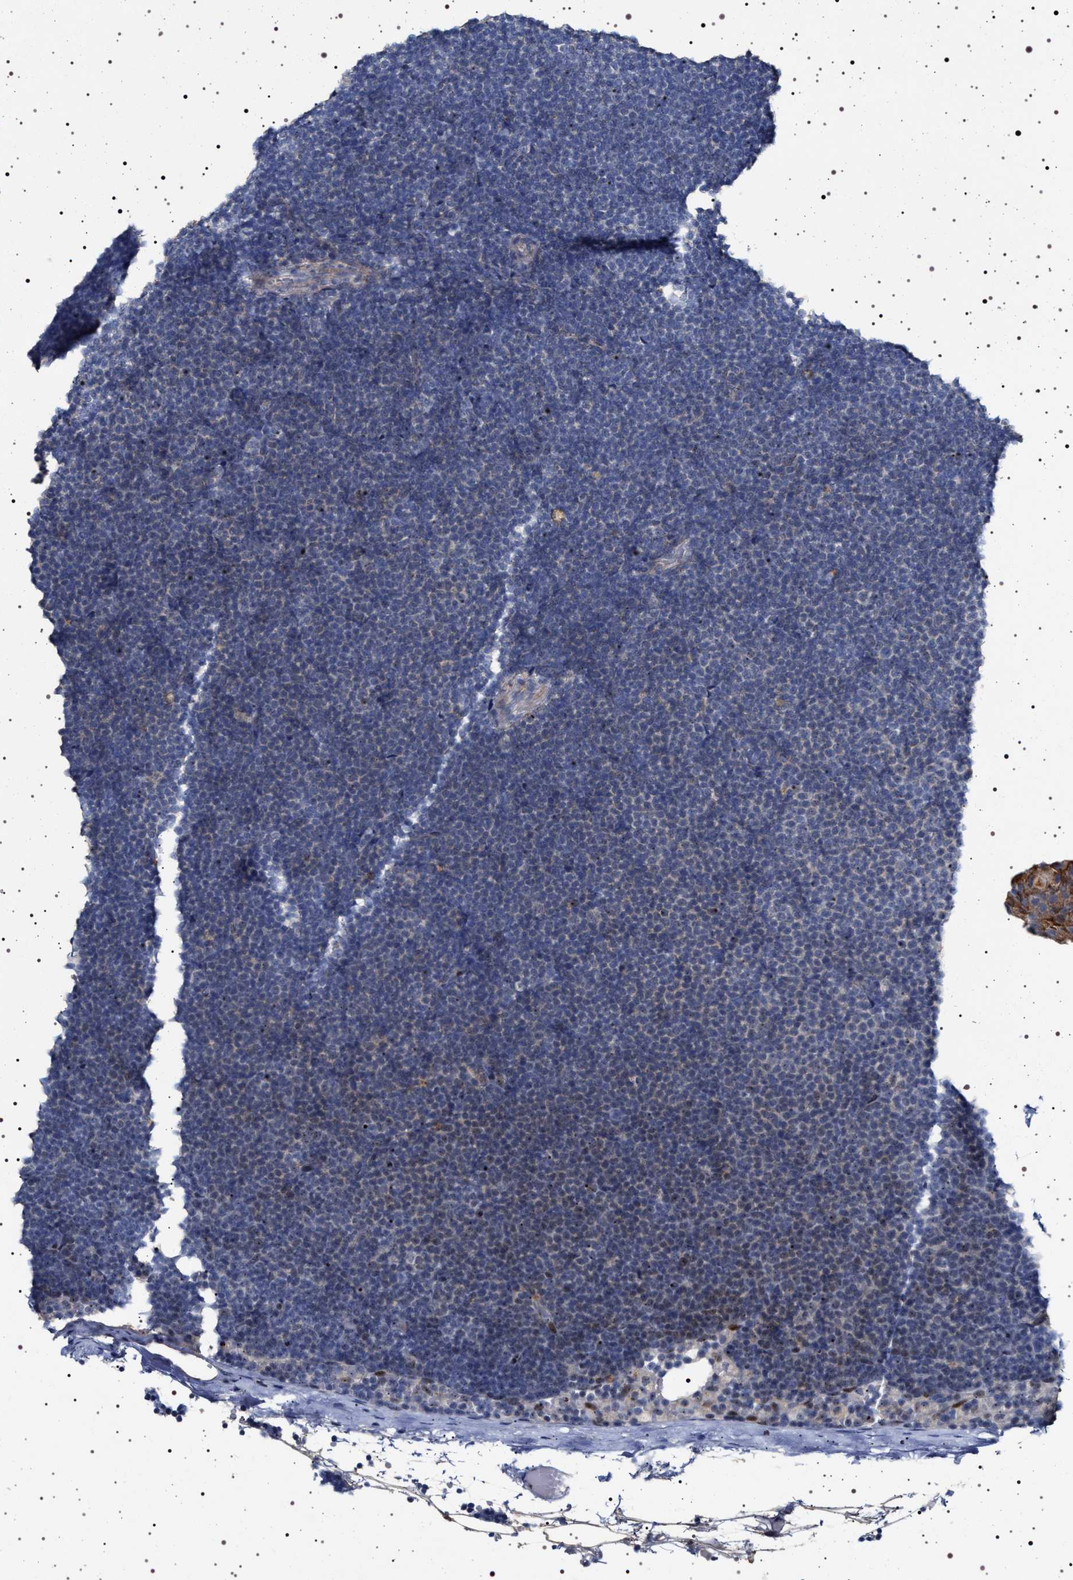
{"staining": {"intensity": "negative", "quantity": "none", "location": "none"}, "tissue": "lymphoma", "cell_type": "Tumor cells", "image_type": "cancer", "snomed": [{"axis": "morphology", "description": "Malignant lymphoma, non-Hodgkin's type, Low grade"}, {"axis": "topography", "description": "Lymph node"}], "caption": "High magnification brightfield microscopy of malignant lymphoma, non-Hodgkin's type (low-grade) stained with DAB (brown) and counterstained with hematoxylin (blue): tumor cells show no significant staining.", "gene": "NAALADL2", "patient": {"sex": "female", "age": 53}}